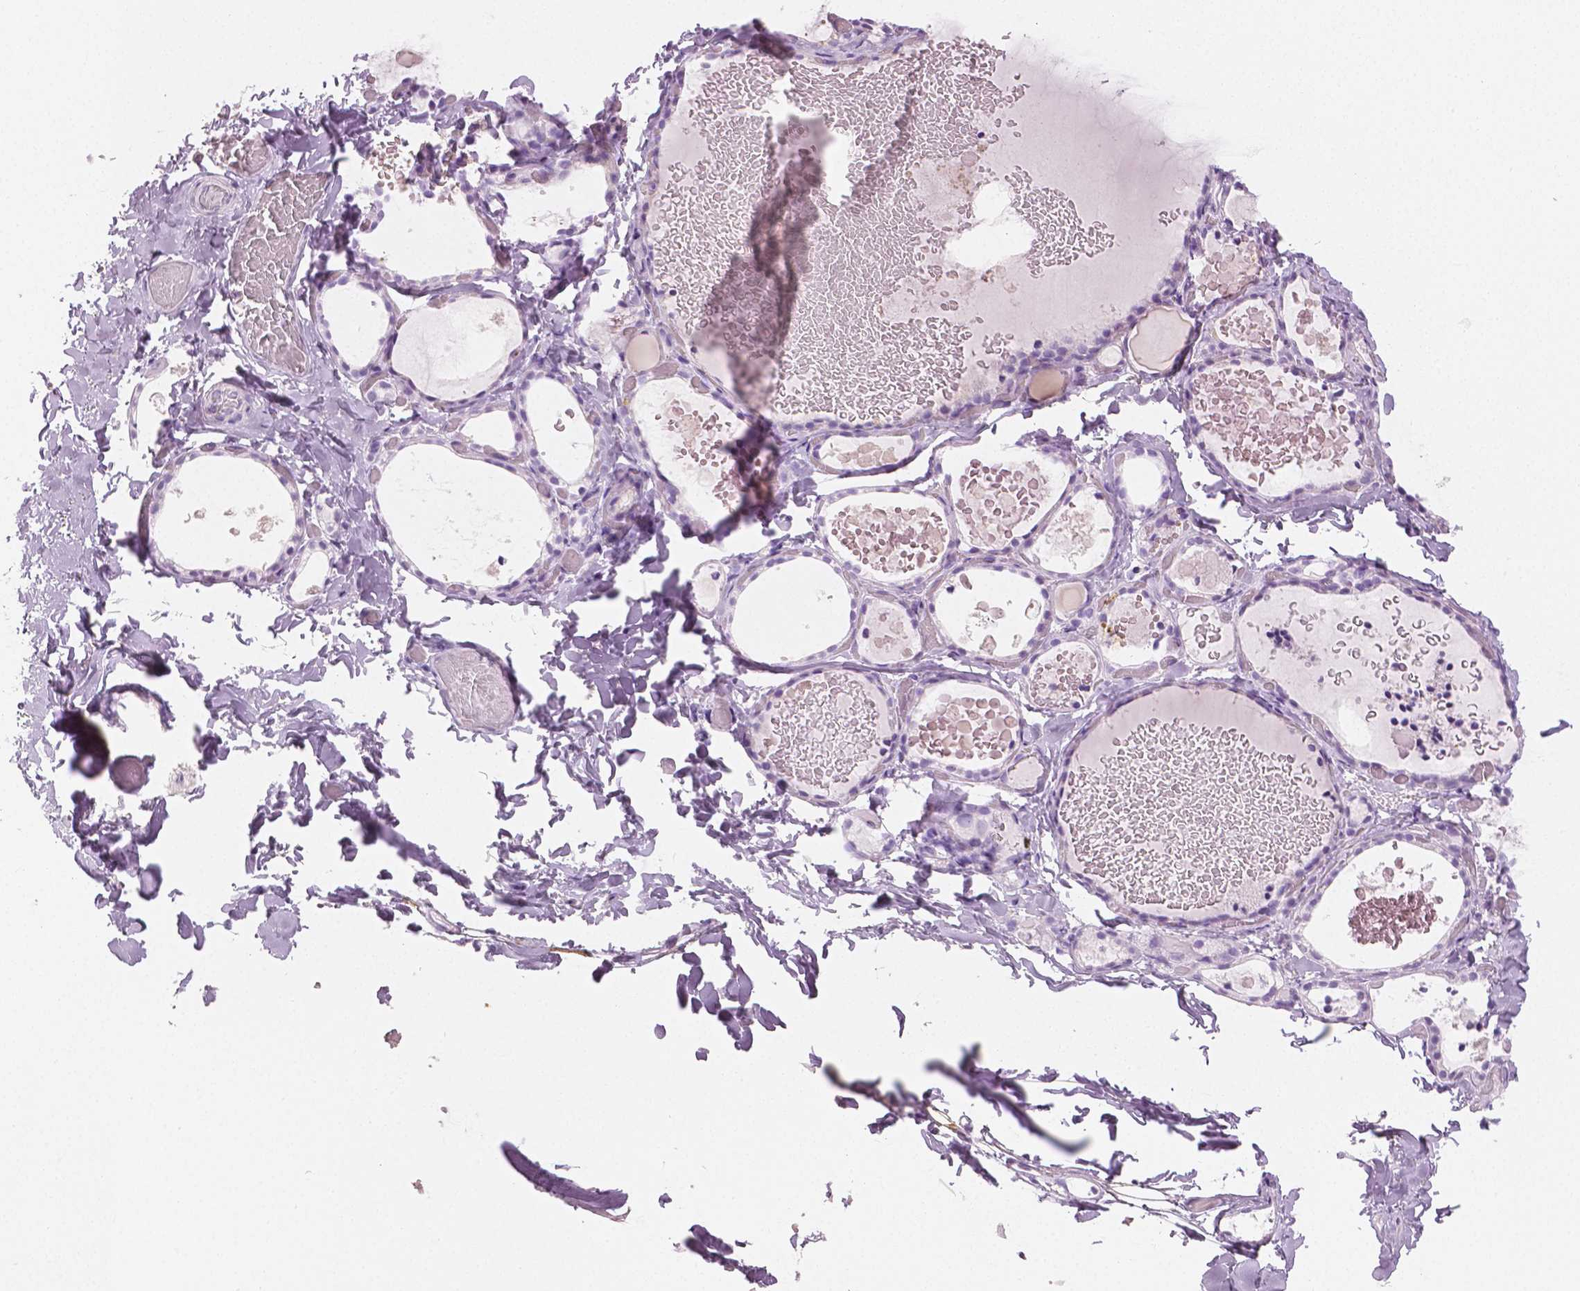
{"staining": {"intensity": "negative", "quantity": "none", "location": "none"}, "tissue": "thyroid gland", "cell_type": "Glandular cells", "image_type": "normal", "snomed": [{"axis": "morphology", "description": "Normal tissue, NOS"}, {"axis": "topography", "description": "Thyroid gland"}], "caption": "The photomicrograph displays no significant expression in glandular cells of thyroid gland. Brightfield microscopy of immunohistochemistry stained with DAB (3,3'-diaminobenzidine) (brown) and hematoxylin (blue), captured at high magnification.", "gene": "PLIN4", "patient": {"sex": "female", "age": 56}}